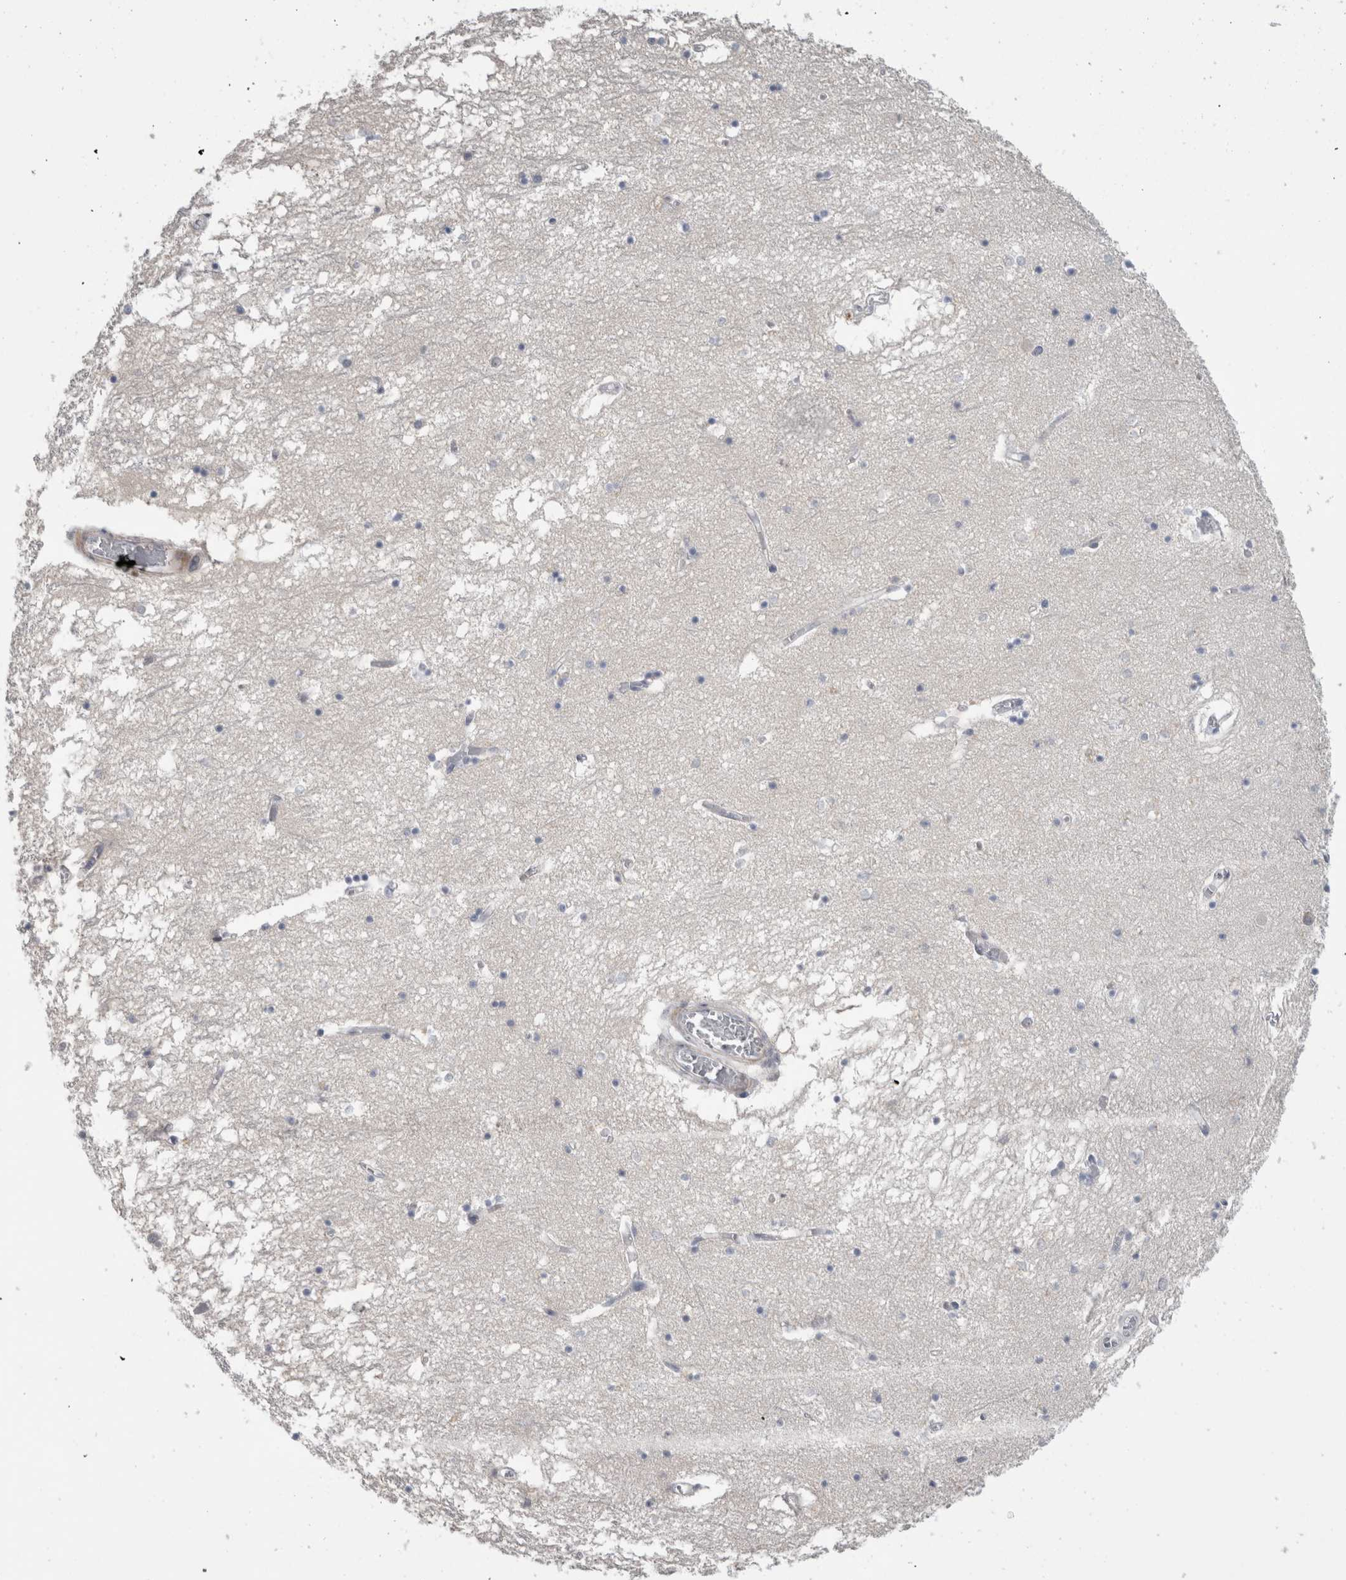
{"staining": {"intensity": "negative", "quantity": "none", "location": "none"}, "tissue": "hippocampus", "cell_type": "Glial cells", "image_type": "normal", "snomed": [{"axis": "morphology", "description": "Normal tissue, NOS"}, {"axis": "topography", "description": "Hippocampus"}], "caption": "Micrograph shows no protein positivity in glial cells of normal hippocampus. The staining is performed using DAB brown chromogen with nuclei counter-stained in using hematoxylin.", "gene": "ADAM2", "patient": {"sex": "male", "age": 70}}